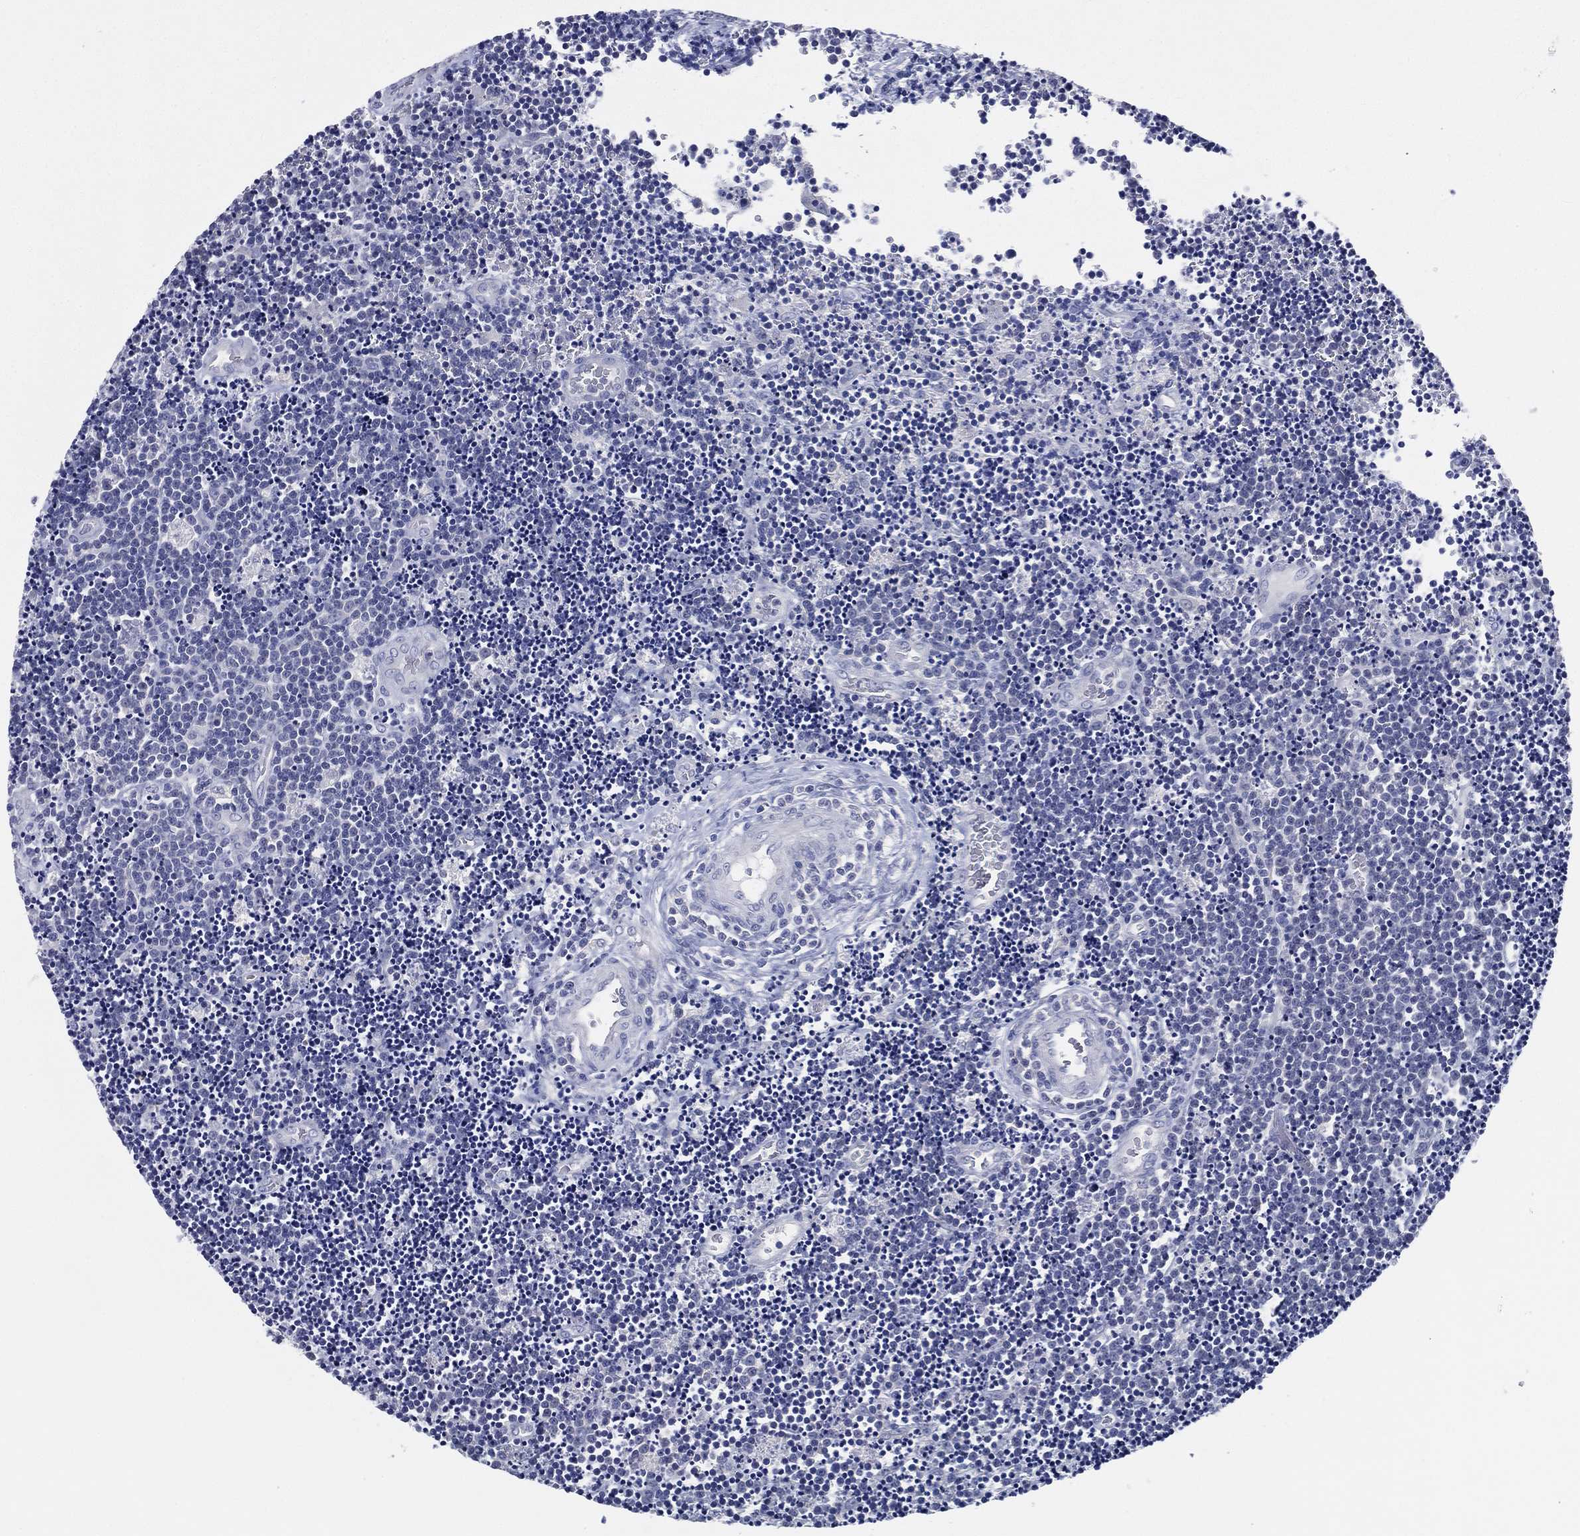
{"staining": {"intensity": "negative", "quantity": "none", "location": "none"}, "tissue": "lymphoma", "cell_type": "Tumor cells", "image_type": "cancer", "snomed": [{"axis": "morphology", "description": "Malignant lymphoma, non-Hodgkin's type, Low grade"}, {"axis": "topography", "description": "Brain"}], "caption": "Immunohistochemistry histopathology image of low-grade malignant lymphoma, non-Hodgkin's type stained for a protein (brown), which exhibits no staining in tumor cells.", "gene": "SLC13A4", "patient": {"sex": "female", "age": 66}}